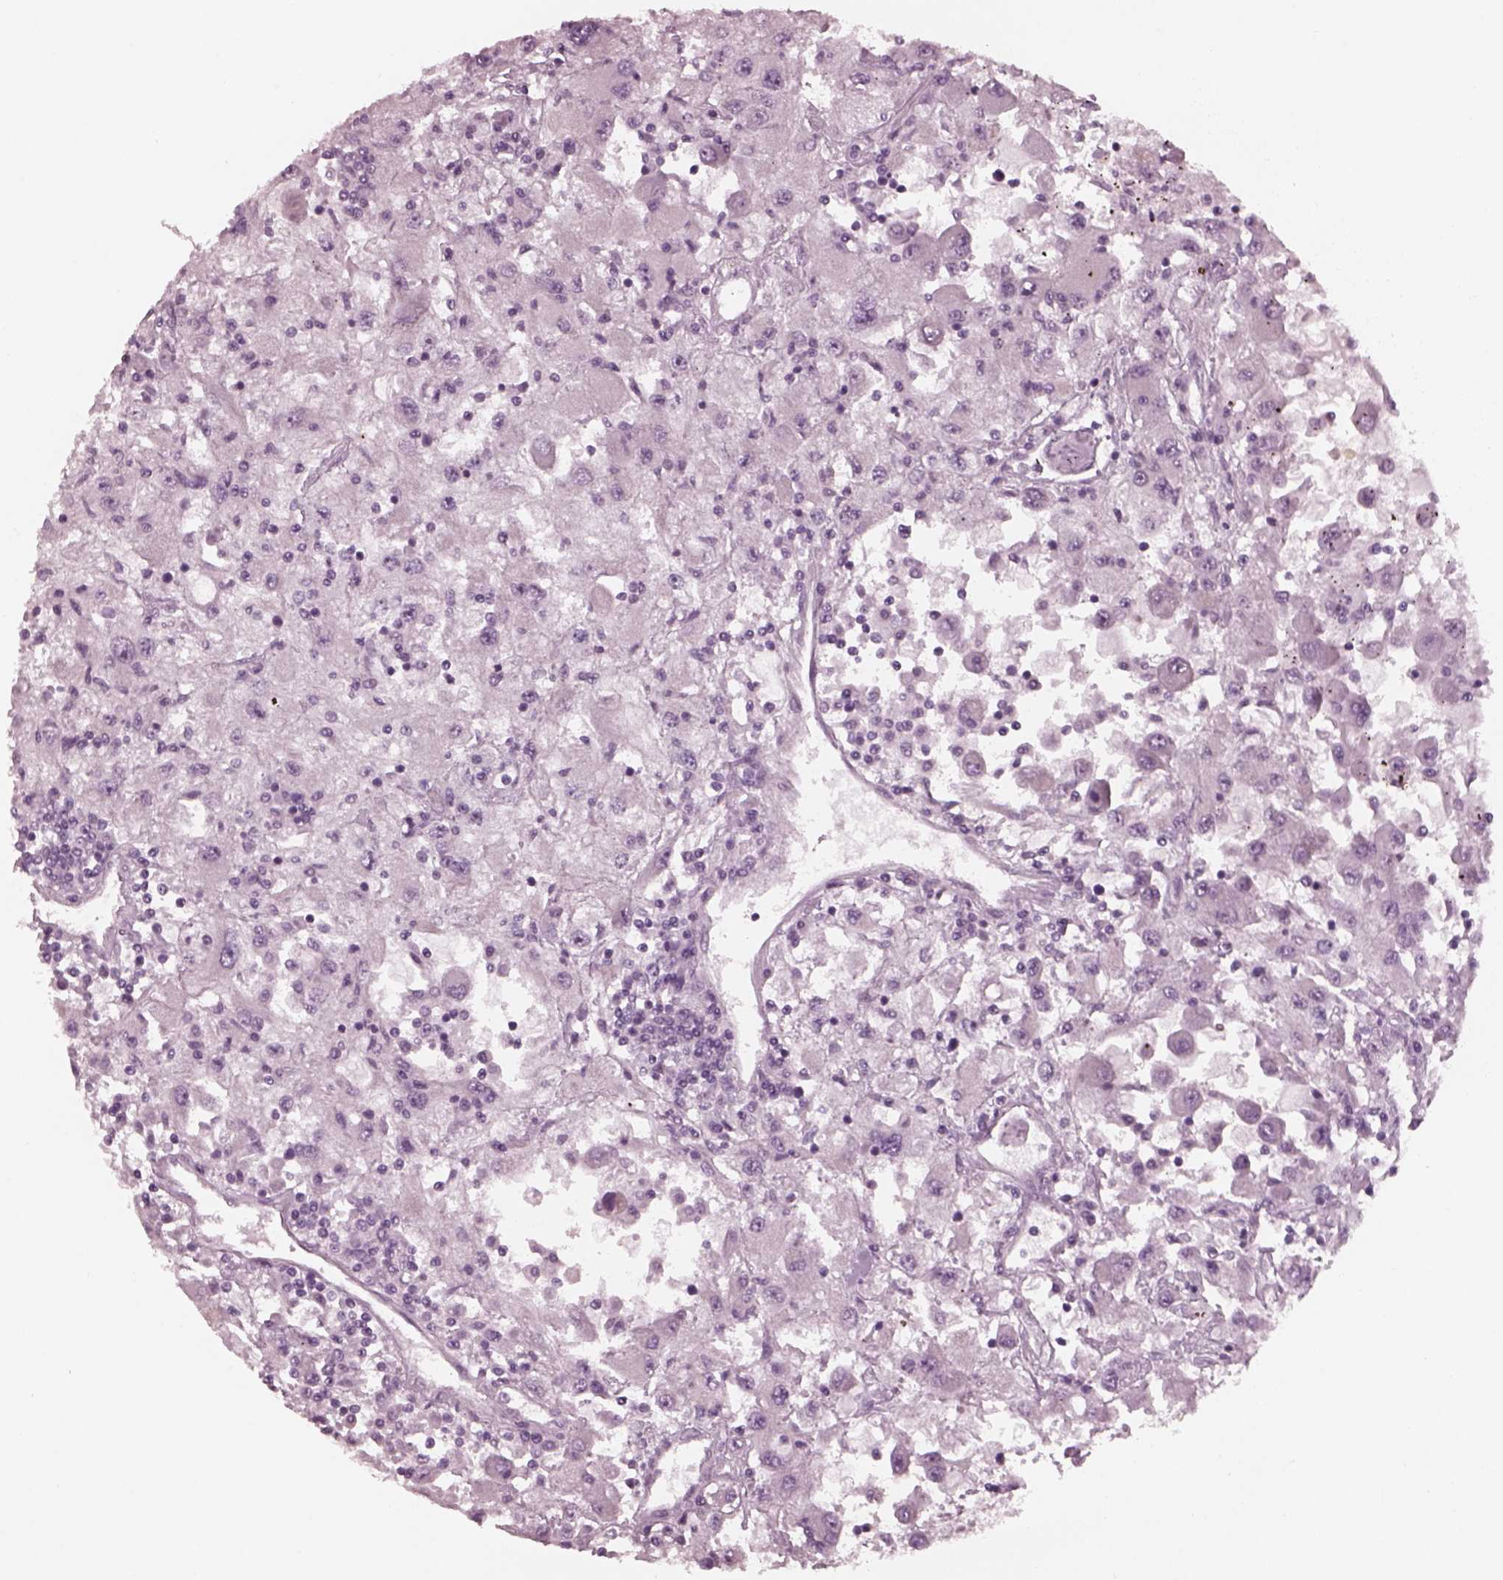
{"staining": {"intensity": "weak", "quantity": "<25%", "location": "cytoplasmic/membranous"}, "tissue": "renal cancer", "cell_type": "Tumor cells", "image_type": "cancer", "snomed": [{"axis": "morphology", "description": "Adenocarcinoma, NOS"}, {"axis": "topography", "description": "Kidney"}], "caption": "Tumor cells are negative for brown protein staining in renal cancer.", "gene": "YY2", "patient": {"sex": "female", "age": 67}}